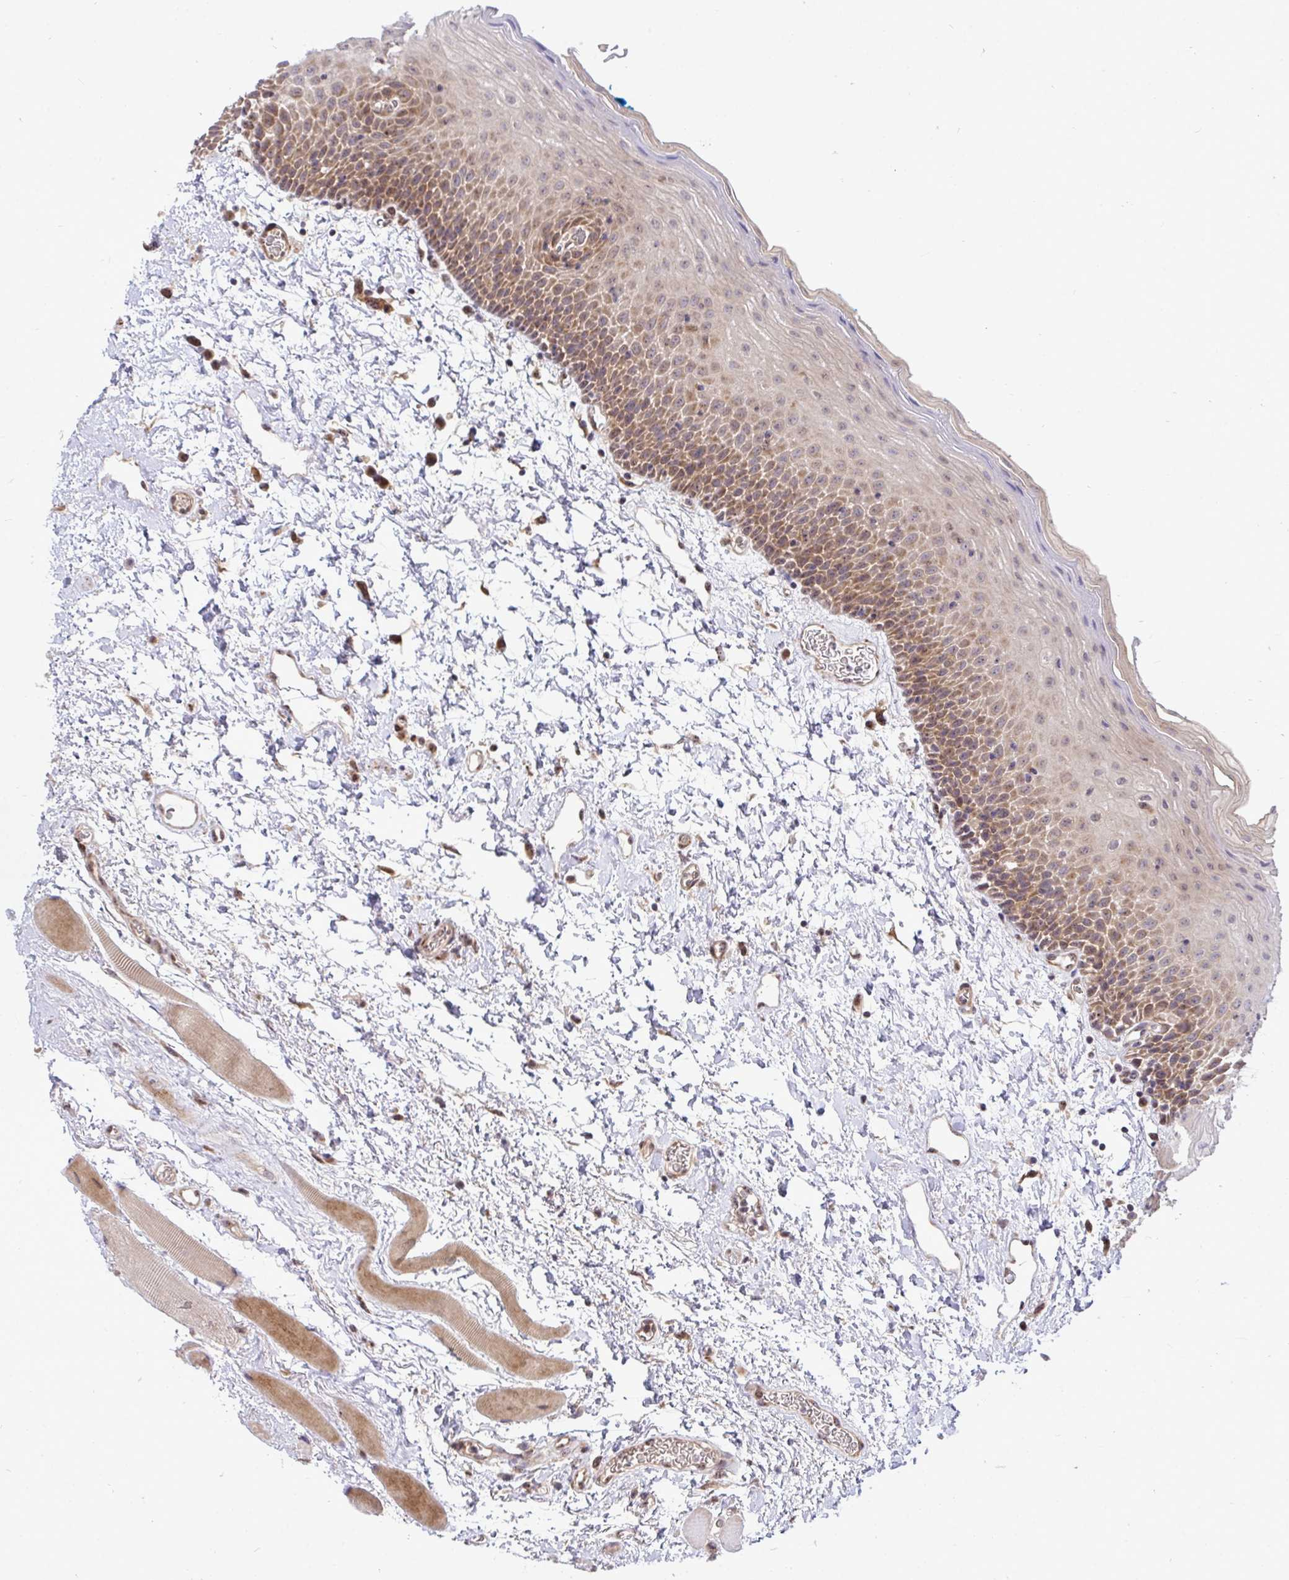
{"staining": {"intensity": "moderate", "quantity": ">75%", "location": "cytoplasmic/membranous"}, "tissue": "oral mucosa", "cell_type": "Squamous epithelial cells", "image_type": "normal", "snomed": [{"axis": "morphology", "description": "Normal tissue, NOS"}, {"axis": "topography", "description": "Oral tissue"}], "caption": "IHC image of normal human oral mucosa stained for a protein (brown), which displays medium levels of moderate cytoplasmic/membranous positivity in about >75% of squamous epithelial cells.", "gene": "TRIM44", "patient": {"sex": "female", "age": 82}}